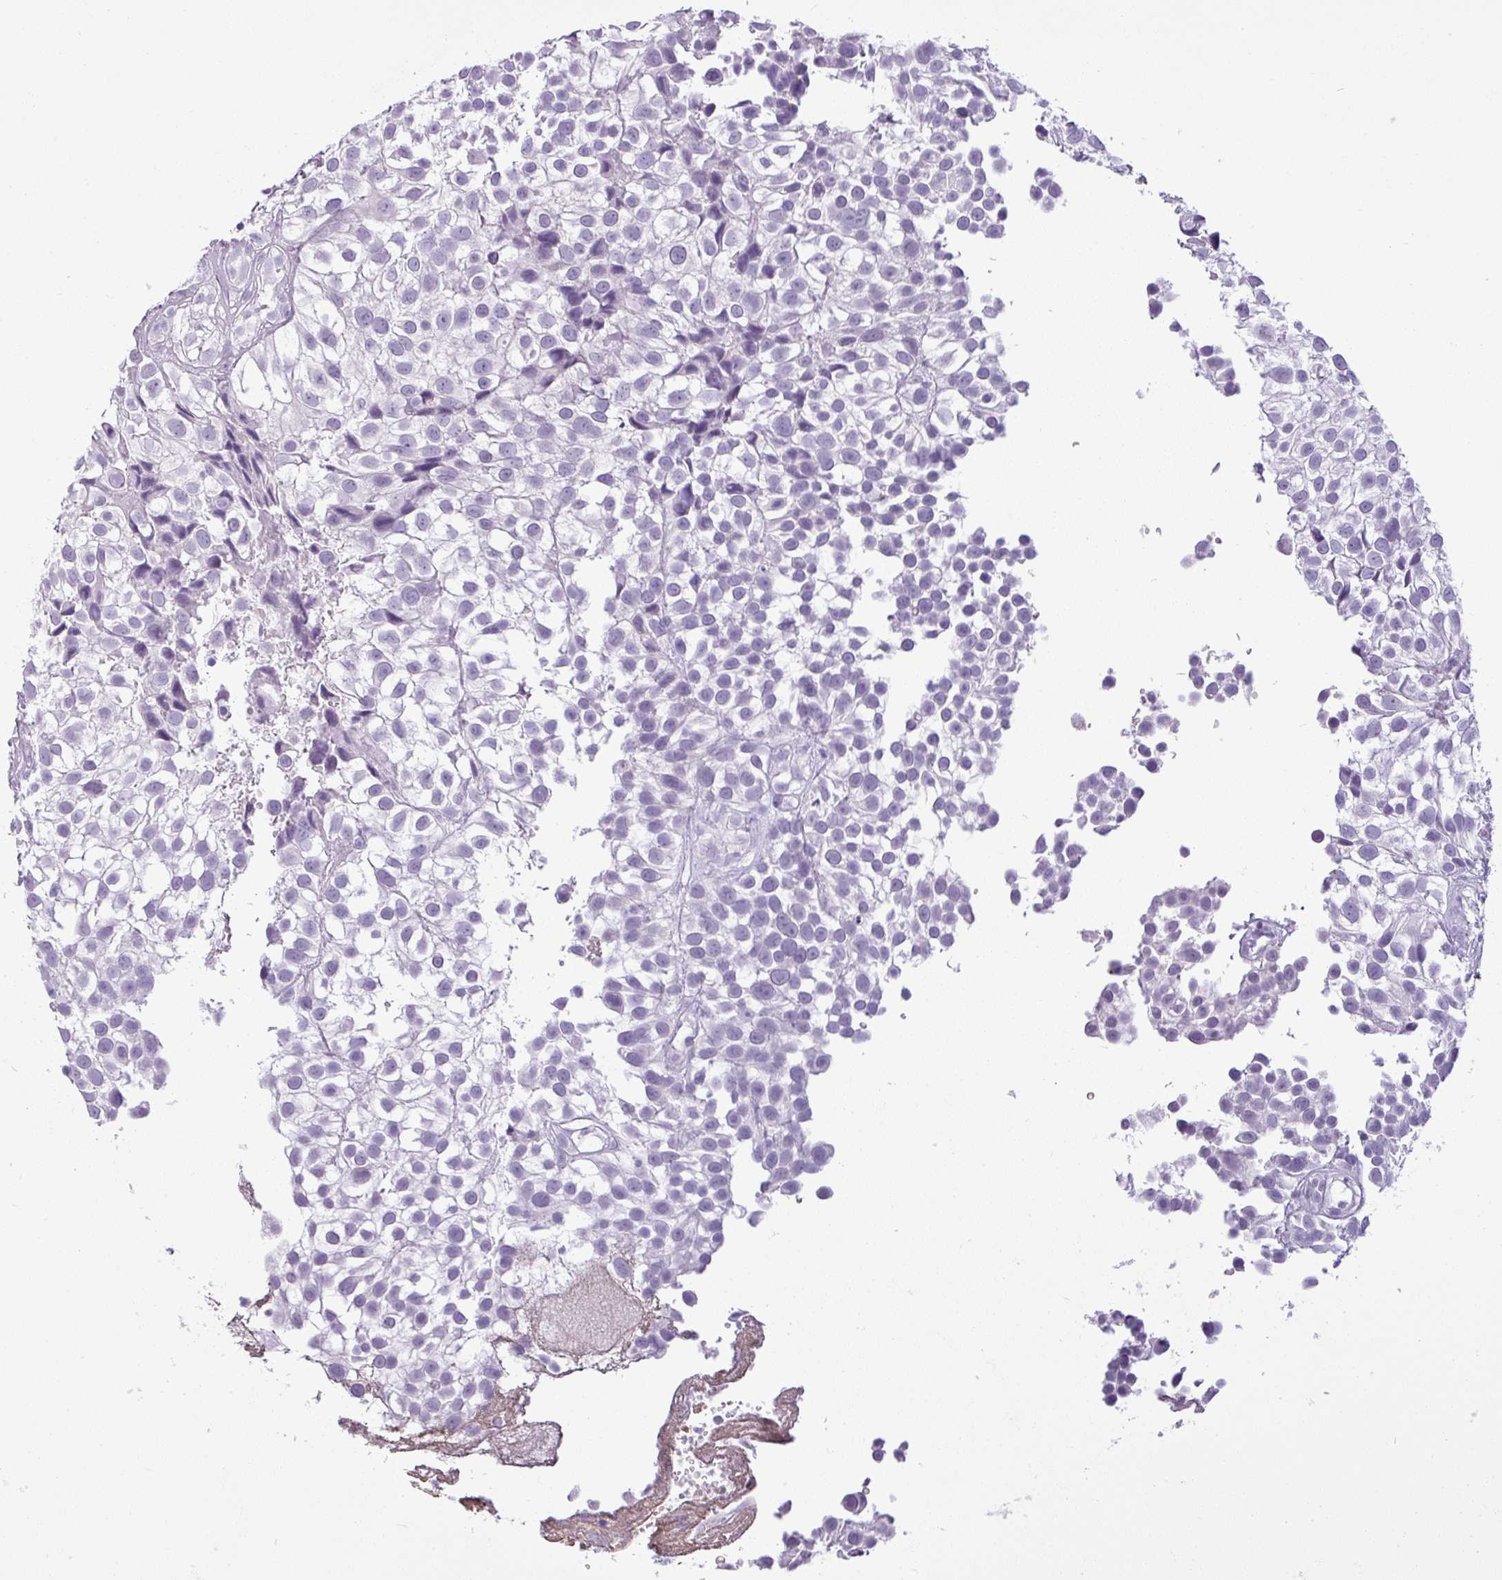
{"staining": {"intensity": "negative", "quantity": "none", "location": "none"}, "tissue": "urothelial cancer", "cell_type": "Tumor cells", "image_type": "cancer", "snomed": [{"axis": "morphology", "description": "Urothelial carcinoma, High grade"}, {"axis": "topography", "description": "Urinary bladder"}], "caption": "Urothelial cancer was stained to show a protein in brown. There is no significant staining in tumor cells.", "gene": "CDH16", "patient": {"sex": "male", "age": 56}}